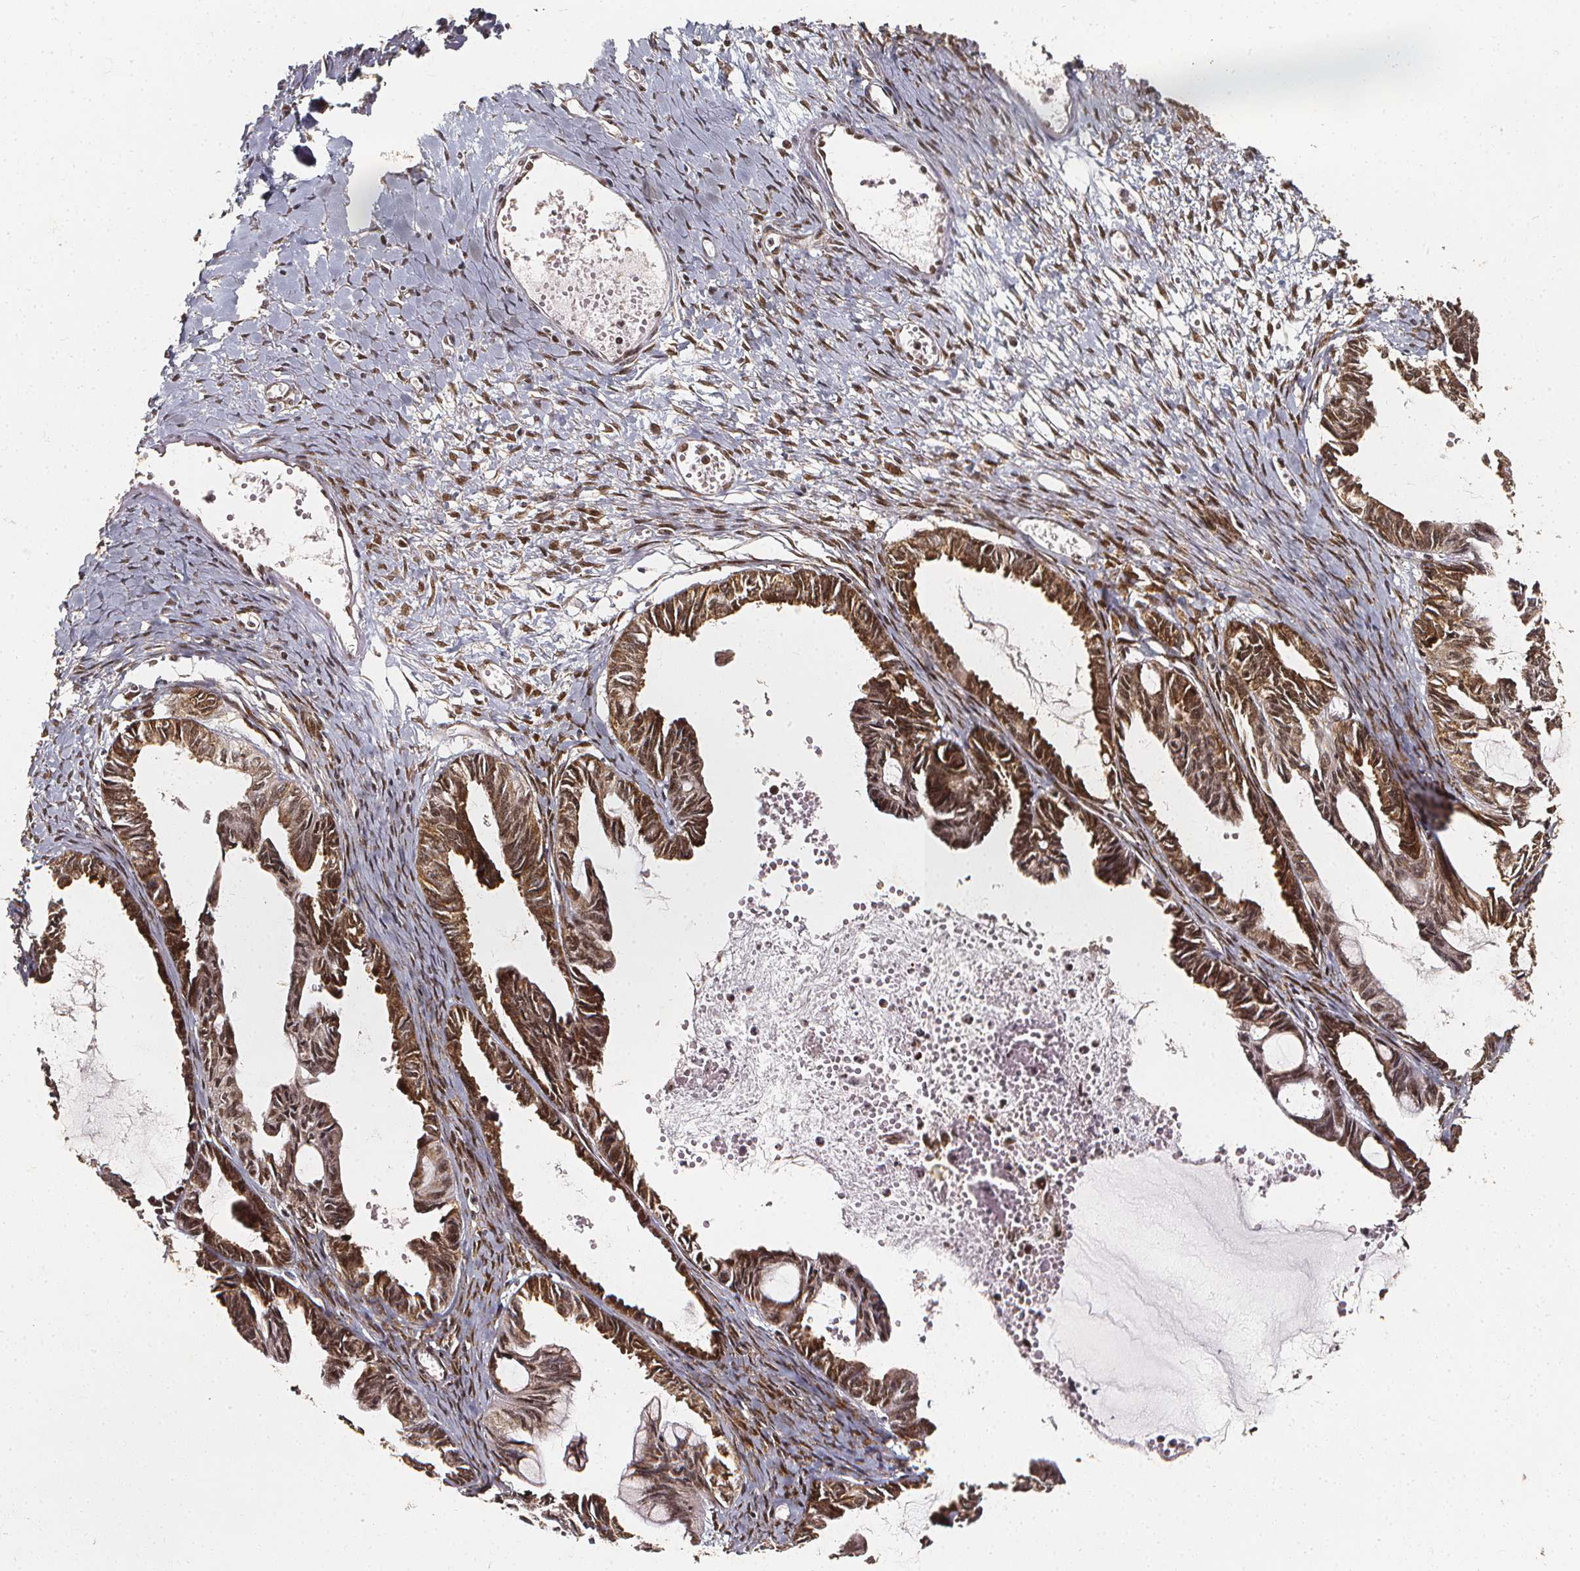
{"staining": {"intensity": "moderate", "quantity": ">75%", "location": "cytoplasmic/membranous,nuclear"}, "tissue": "ovarian cancer", "cell_type": "Tumor cells", "image_type": "cancer", "snomed": [{"axis": "morphology", "description": "Cystadenocarcinoma, mucinous, NOS"}, {"axis": "topography", "description": "Ovary"}], "caption": "DAB (3,3'-diaminobenzidine) immunohistochemical staining of mucinous cystadenocarcinoma (ovarian) shows moderate cytoplasmic/membranous and nuclear protein positivity in approximately >75% of tumor cells.", "gene": "SMN1", "patient": {"sex": "female", "age": 61}}